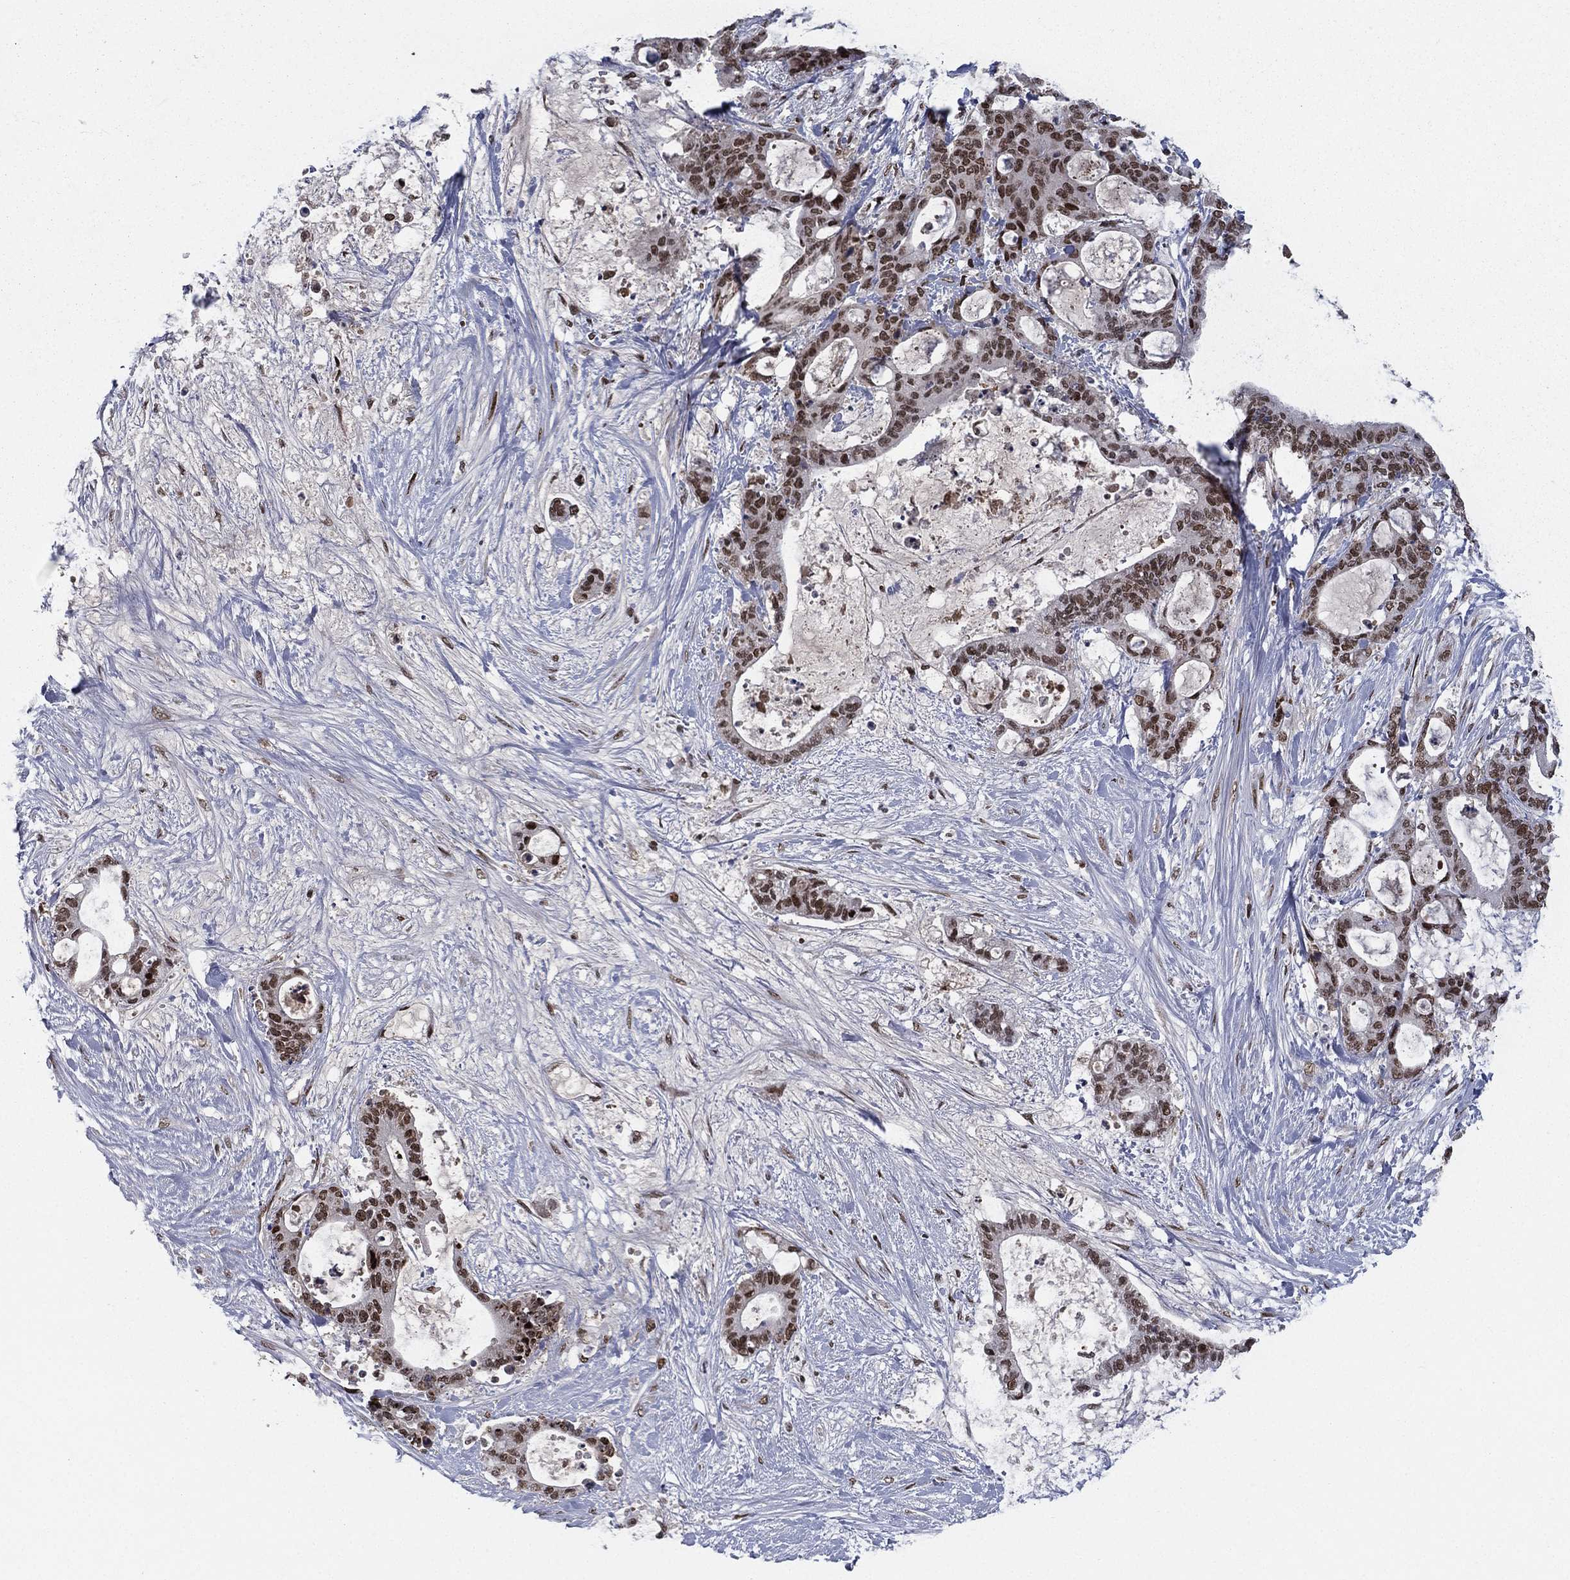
{"staining": {"intensity": "strong", "quantity": ">75%", "location": "nuclear"}, "tissue": "liver cancer", "cell_type": "Tumor cells", "image_type": "cancer", "snomed": [{"axis": "morphology", "description": "Normal tissue, NOS"}, {"axis": "morphology", "description": "Cholangiocarcinoma"}, {"axis": "topography", "description": "Liver"}, {"axis": "topography", "description": "Peripheral nerve tissue"}], "caption": "Protein staining of cholangiocarcinoma (liver) tissue shows strong nuclear positivity in about >75% of tumor cells. (DAB (3,3'-diaminobenzidine) IHC, brown staining for protein, blue staining for nuclei).", "gene": "RTF1", "patient": {"sex": "female", "age": 73}}